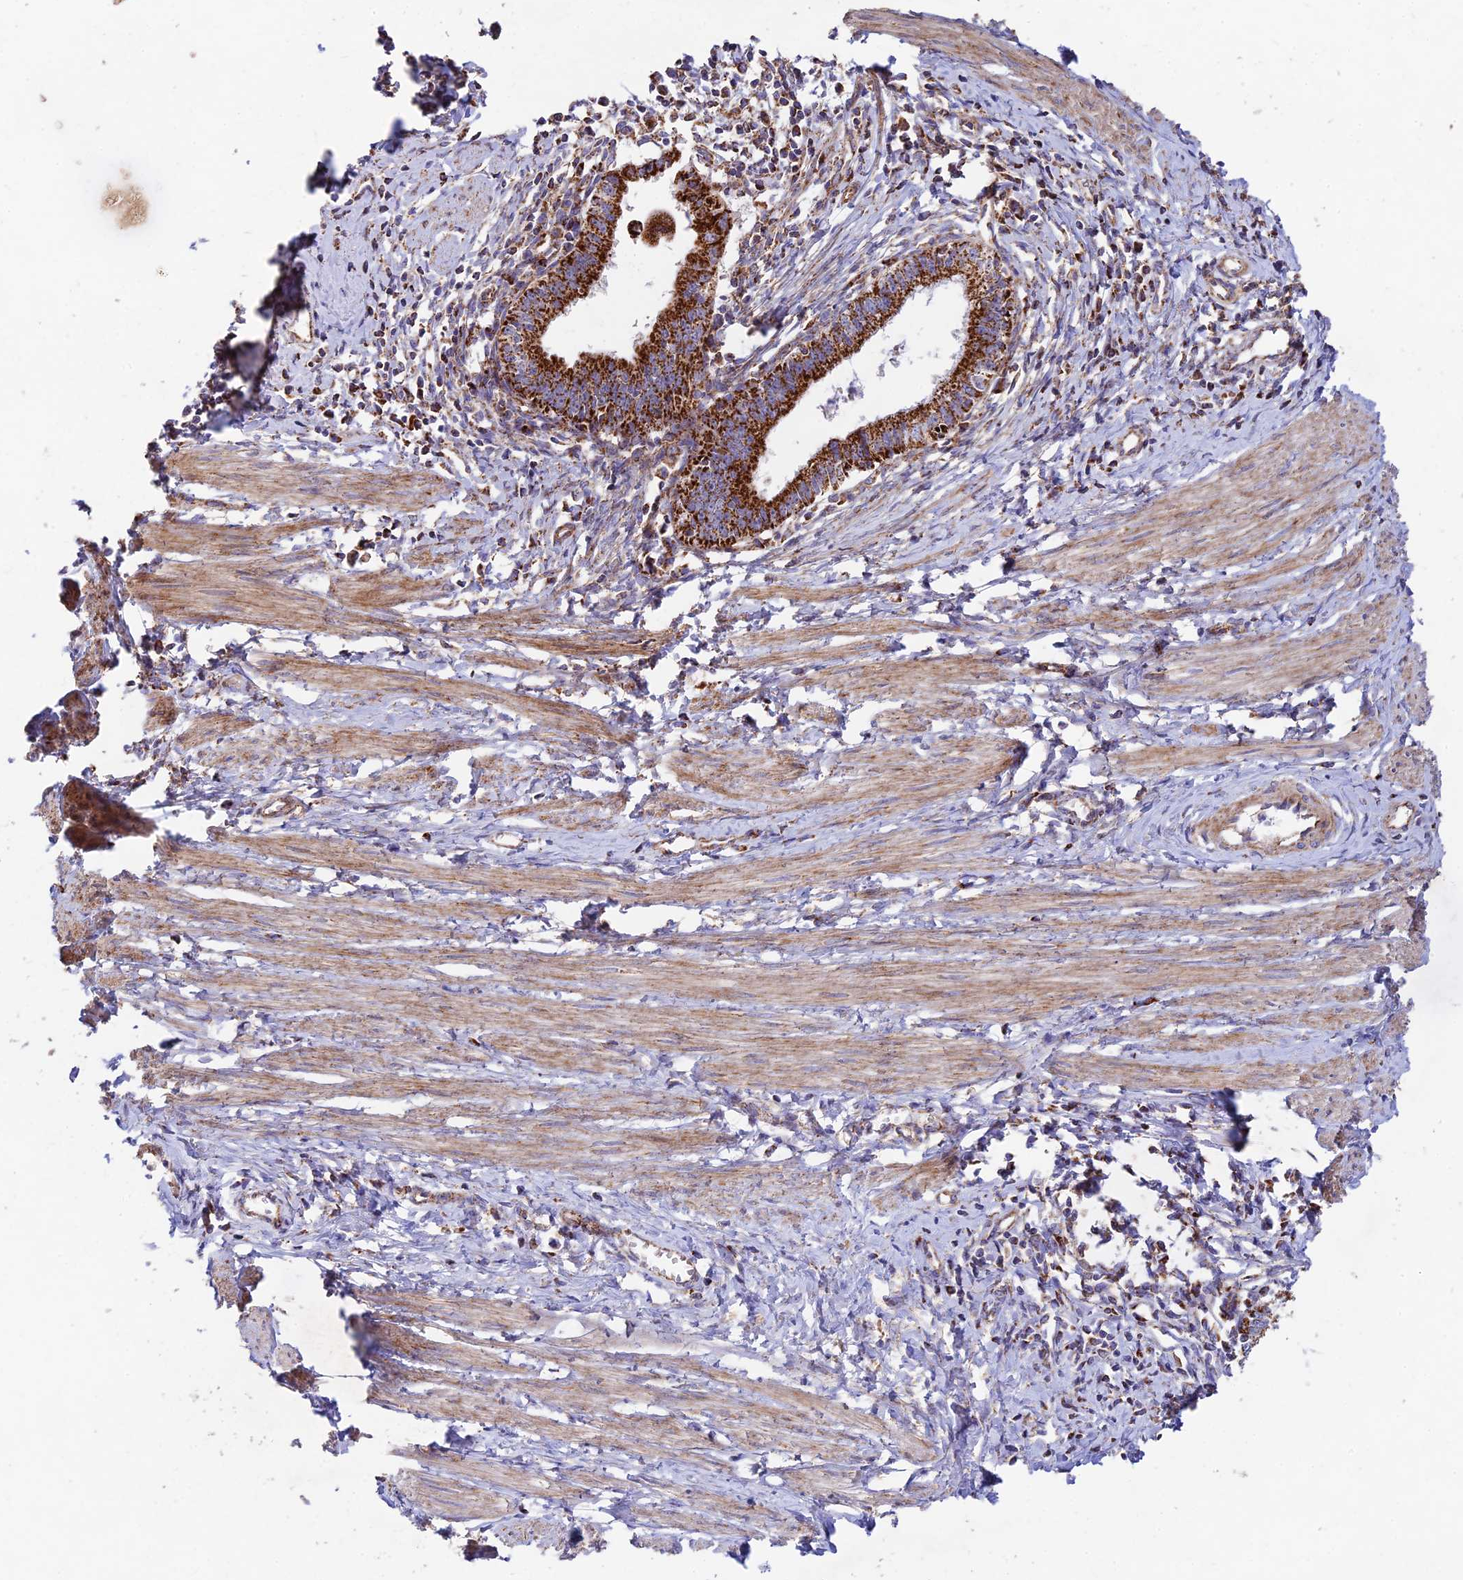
{"staining": {"intensity": "strong", "quantity": ">75%", "location": "cytoplasmic/membranous"}, "tissue": "cervical cancer", "cell_type": "Tumor cells", "image_type": "cancer", "snomed": [{"axis": "morphology", "description": "Adenocarcinoma, NOS"}, {"axis": "topography", "description": "Cervix"}], "caption": "Adenocarcinoma (cervical) stained with IHC exhibits strong cytoplasmic/membranous positivity in about >75% of tumor cells.", "gene": "KHDC3L", "patient": {"sex": "female", "age": 36}}